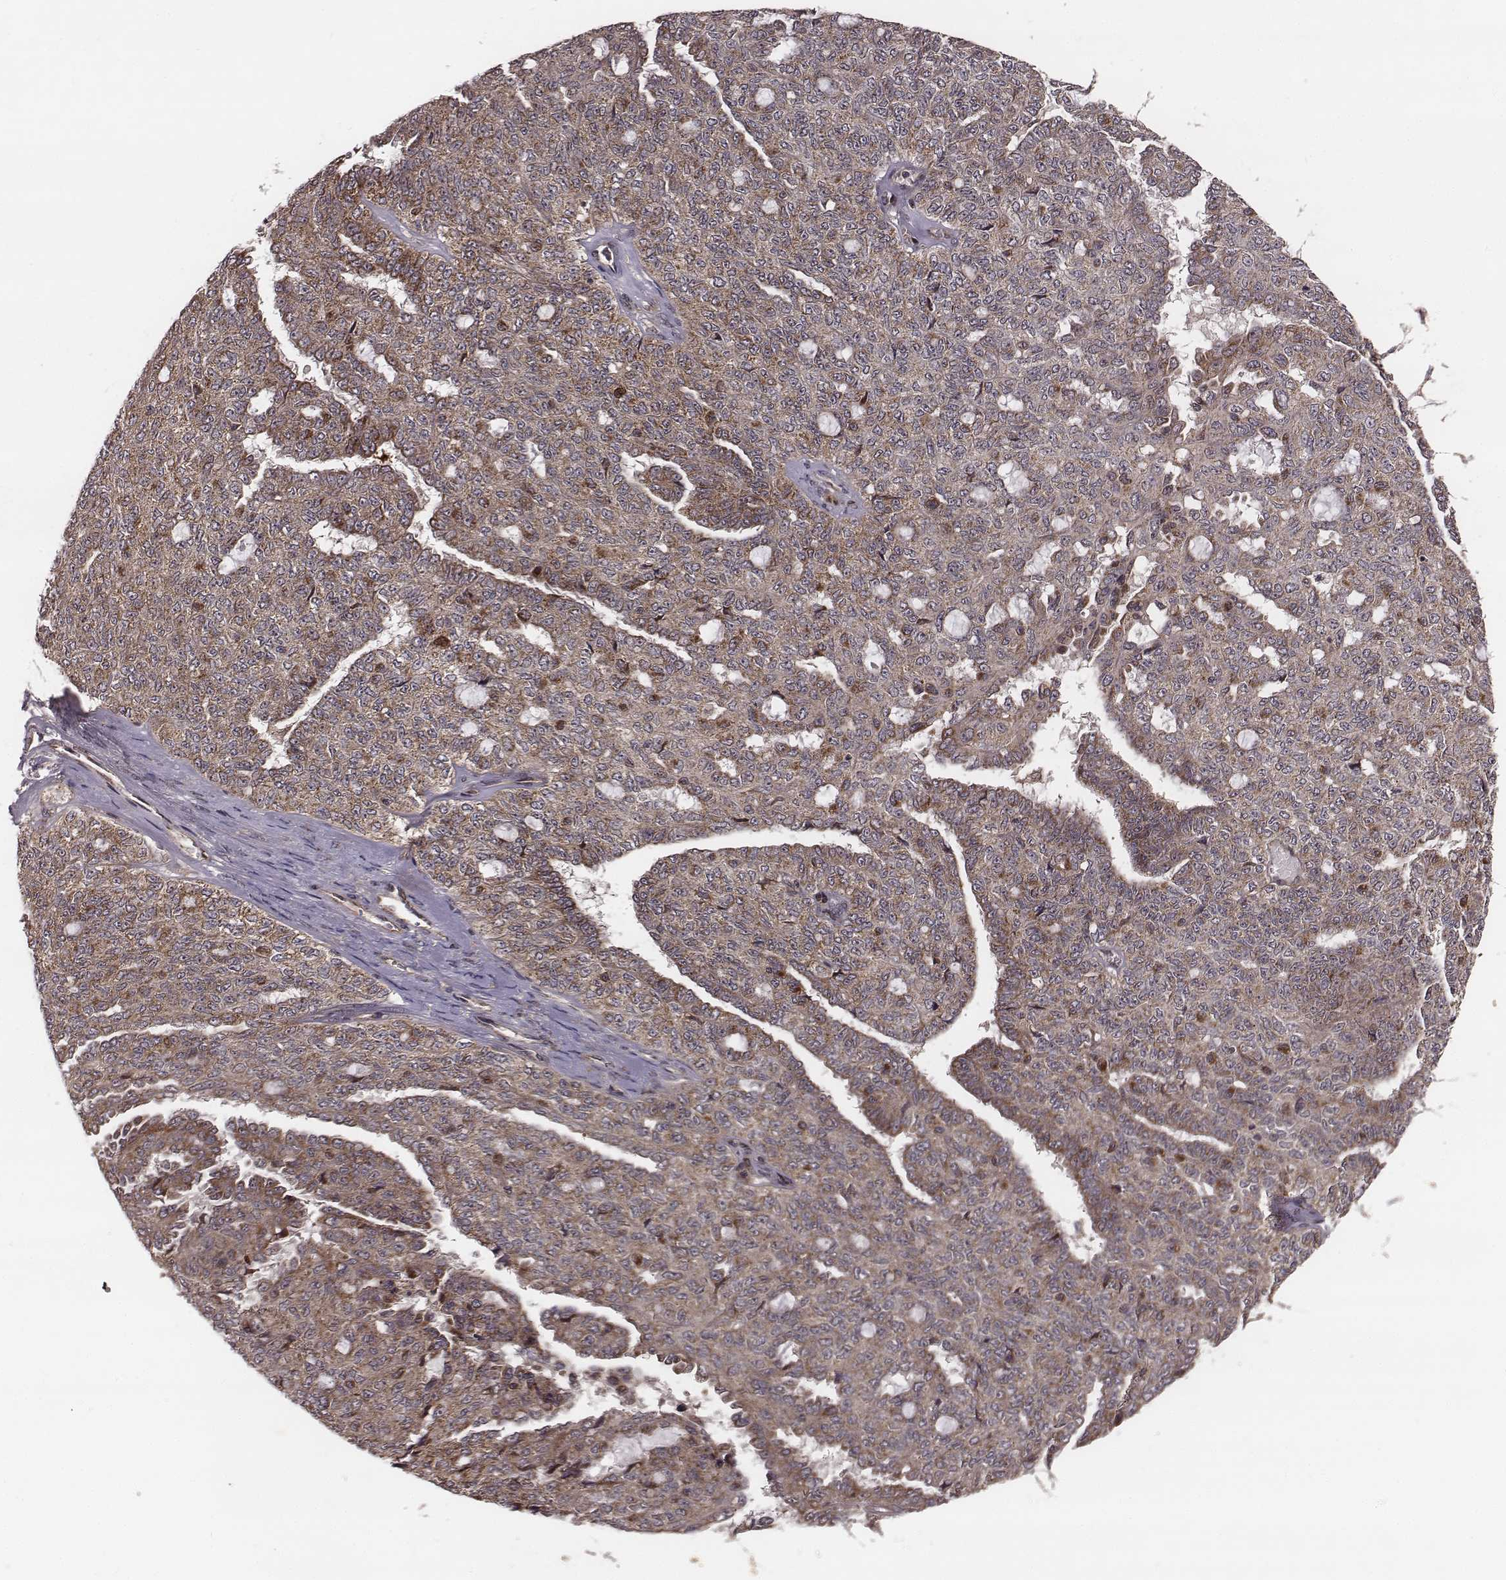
{"staining": {"intensity": "moderate", "quantity": "25%-75%", "location": "cytoplasmic/membranous"}, "tissue": "ovarian cancer", "cell_type": "Tumor cells", "image_type": "cancer", "snomed": [{"axis": "morphology", "description": "Cystadenocarcinoma, serous, NOS"}, {"axis": "topography", "description": "Ovary"}], "caption": "Human serous cystadenocarcinoma (ovarian) stained with a brown dye shows moderate cytoplasmic/membranous positive positivity in about 25%-75% of tumor cells.", "gene": "ZDHHC21", "patient": {"sex": "female", "age": 71}}